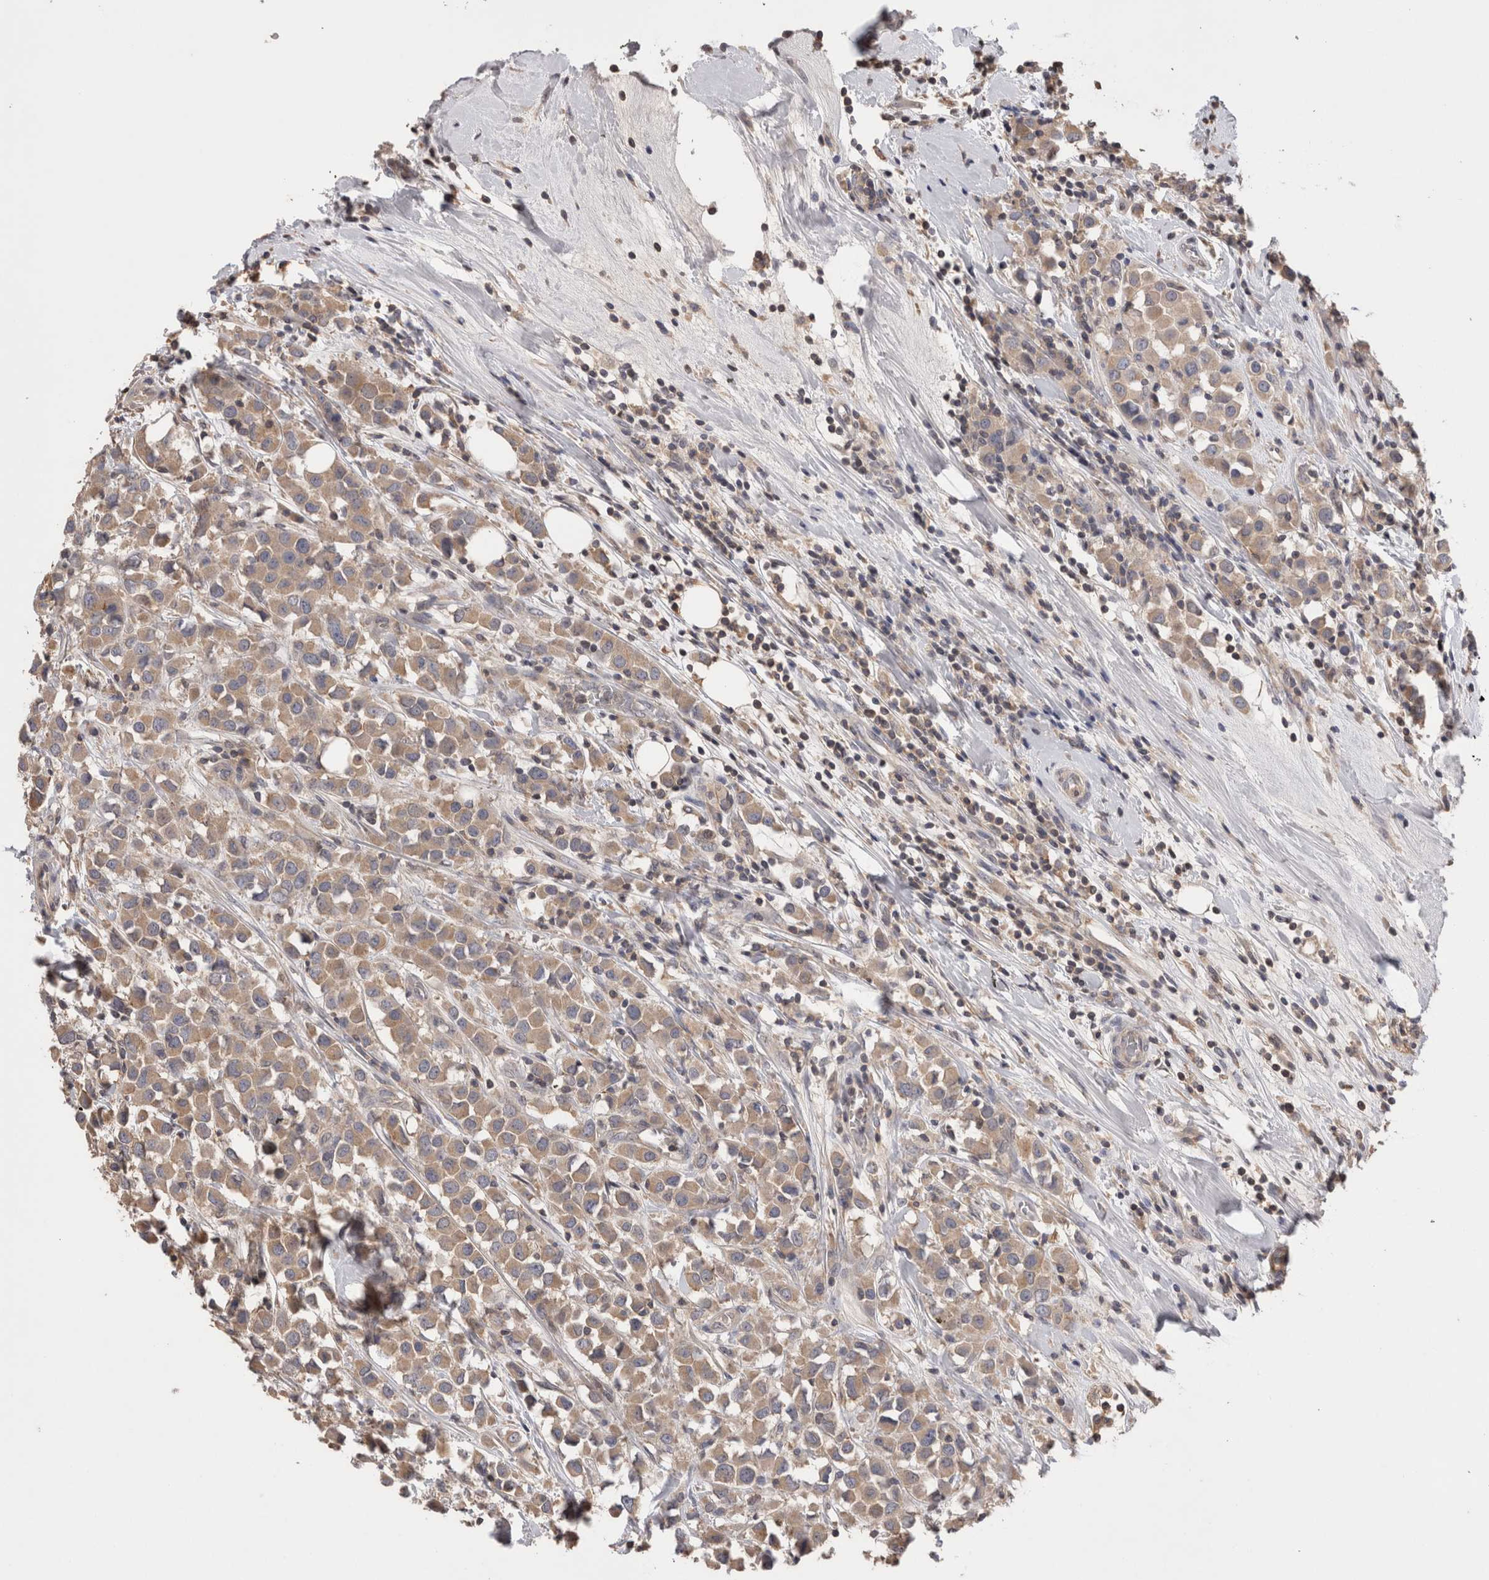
{"staining": {"intensity": "moderate", "quantity": ">75%", "location": "cytoplasmic/membranous"}, "tissue": "breast cancer", "cell_type": "Tumor cells", "image_type": "cancer", "snomed": [{"axis": "morphology", "description": "Duct carcinoma"}, {"axis": "topography", "description": "Breast"}], "caption": "Immunohistochemical staining of breast infiltrating ductal carcinoma demonstrates moderate cytoplasmic/membranous protein staining in approximately >75% of tumor cells.", "gene": "OTOR", "patient": {"sex": "female", "age": 61}}